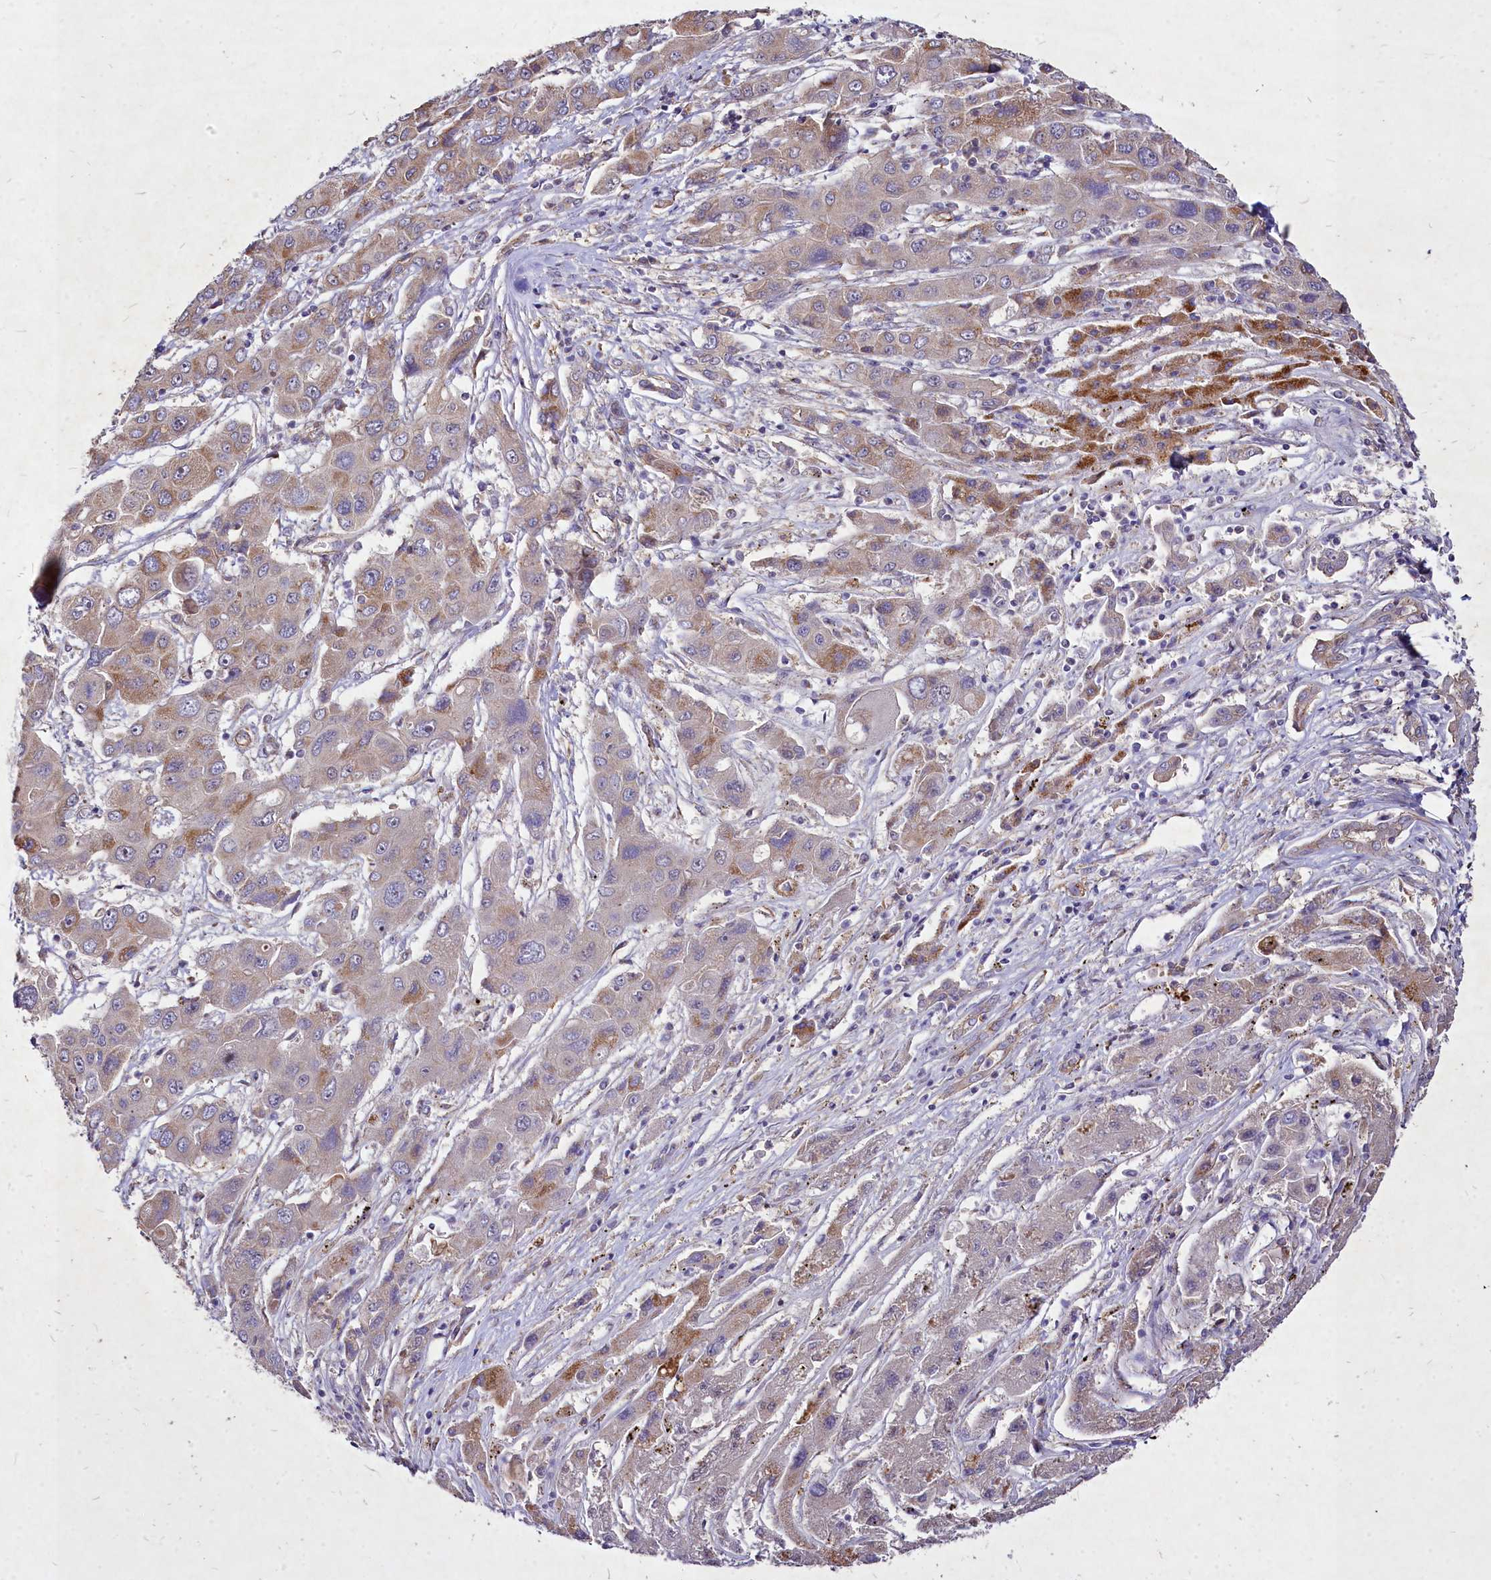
{"staining": {"intensity": "moderate", "quantity": "<25%", "location": "cytoplasmic/membranous"}, "tissue": "liver cancer", "cell_type": "Tumor cells", "image_type": "cancer", "snomed": [{"axis": "morphology", "description": "Cholangiocarcinoma"}, {"axis": "topography", "description": "Liver"}], "caption": "Immunohistochemical staining of liver cholangiocarcinoma shows low levels of moderate cytoplasmic/membranous staining in about <25% of tumor cells.", "gene": "SKA1", "patient": {"sex": "male", "age": 67}}